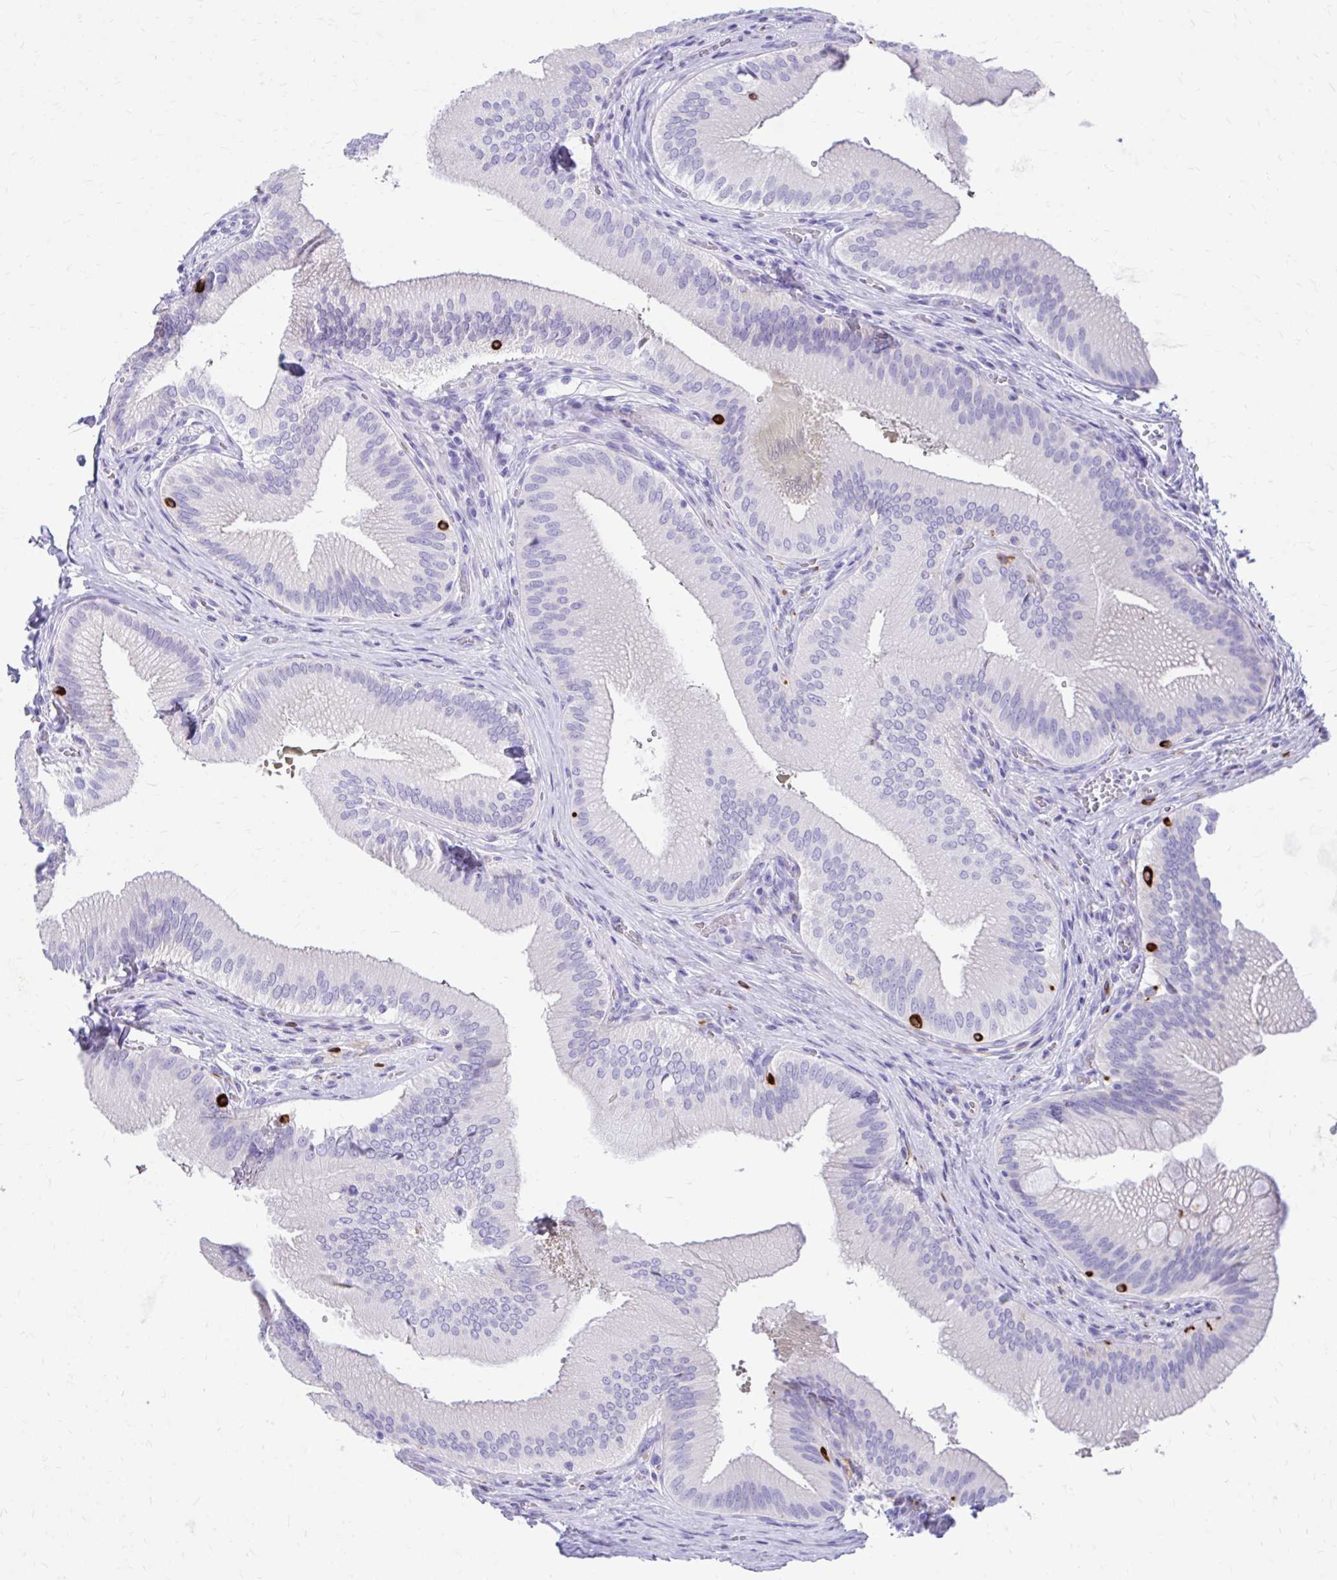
{"staining": {"intensity": "strong", "quantity": "<25%", "location": "cytoplasmic/membranous"}, "tissue": "gallbladder", "cell_type": "Glandular cells", "image_type": "normal", "snomed": [{"axis": "morphology", "description": "Normal tissue, NOS"}, {"axis": "topography", "description": "Gallbladder"}], "caption": "A high-resolution micrograph shows immunohistochemistry staining of benign gallbladder, which displays strong cytoplasmic/membranous expression in about <25% of glandular cells.", "gene": "ZNF699", "patient": {"sex": "male", "age": 17}}